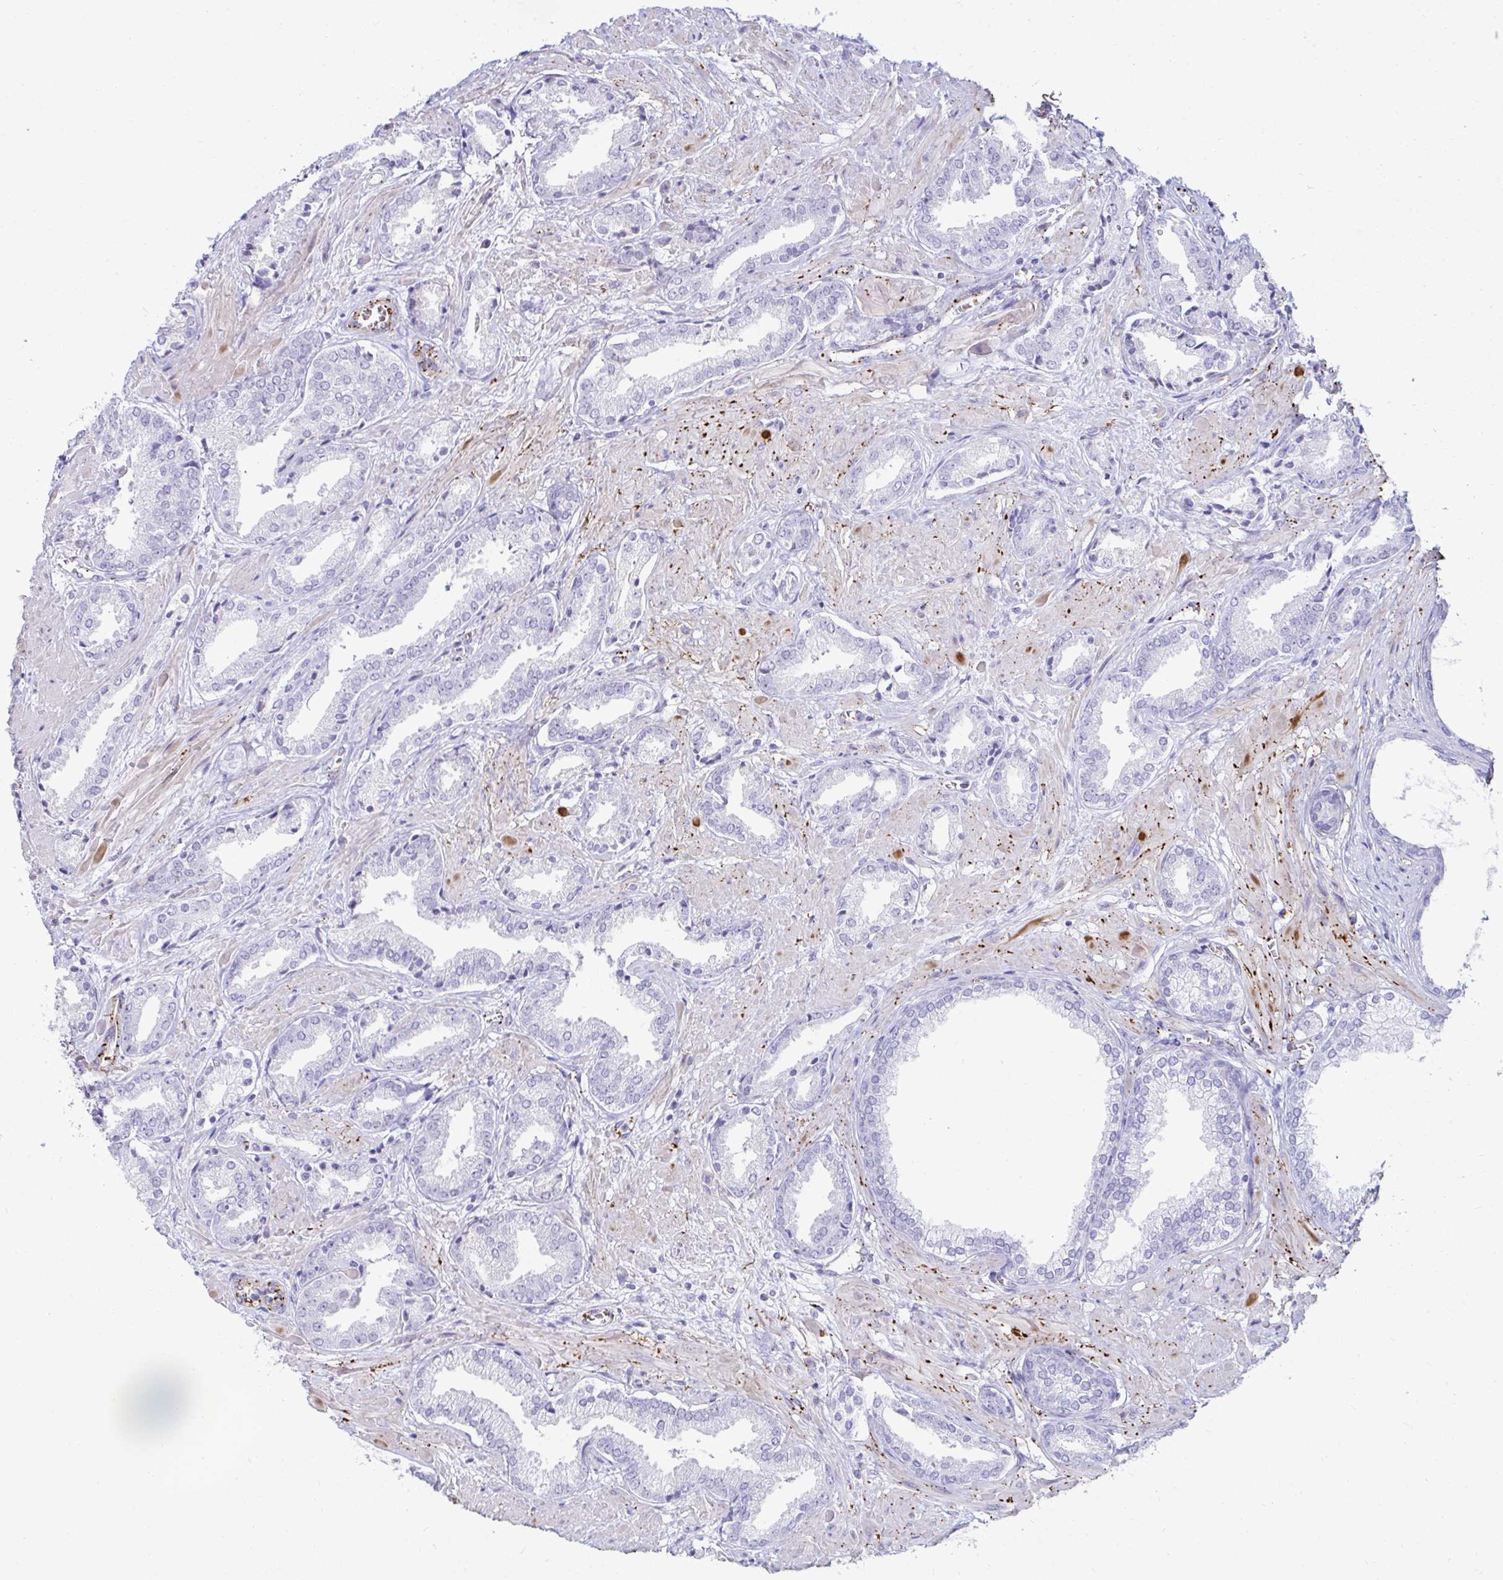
{"staining": {"intensity": "negative", "quantity": "none", "location": "none"}, "tissue": "prostate cancer", "cell_type": "Tumor cells", "image_type": "cancer", "snomed": [{"axis": "morphology", "description": "Adenocarcinoma, High grade"}, {"axis": "topography", "description": "Prostate"}], "caption": "Immunohistochemistry photomicrograph of prostate cancer stained for a protein (brown), which demonstrates no expression in tumor cells.", "gene": "UBL3", "patient": {"sex": "male", "age": 56}}